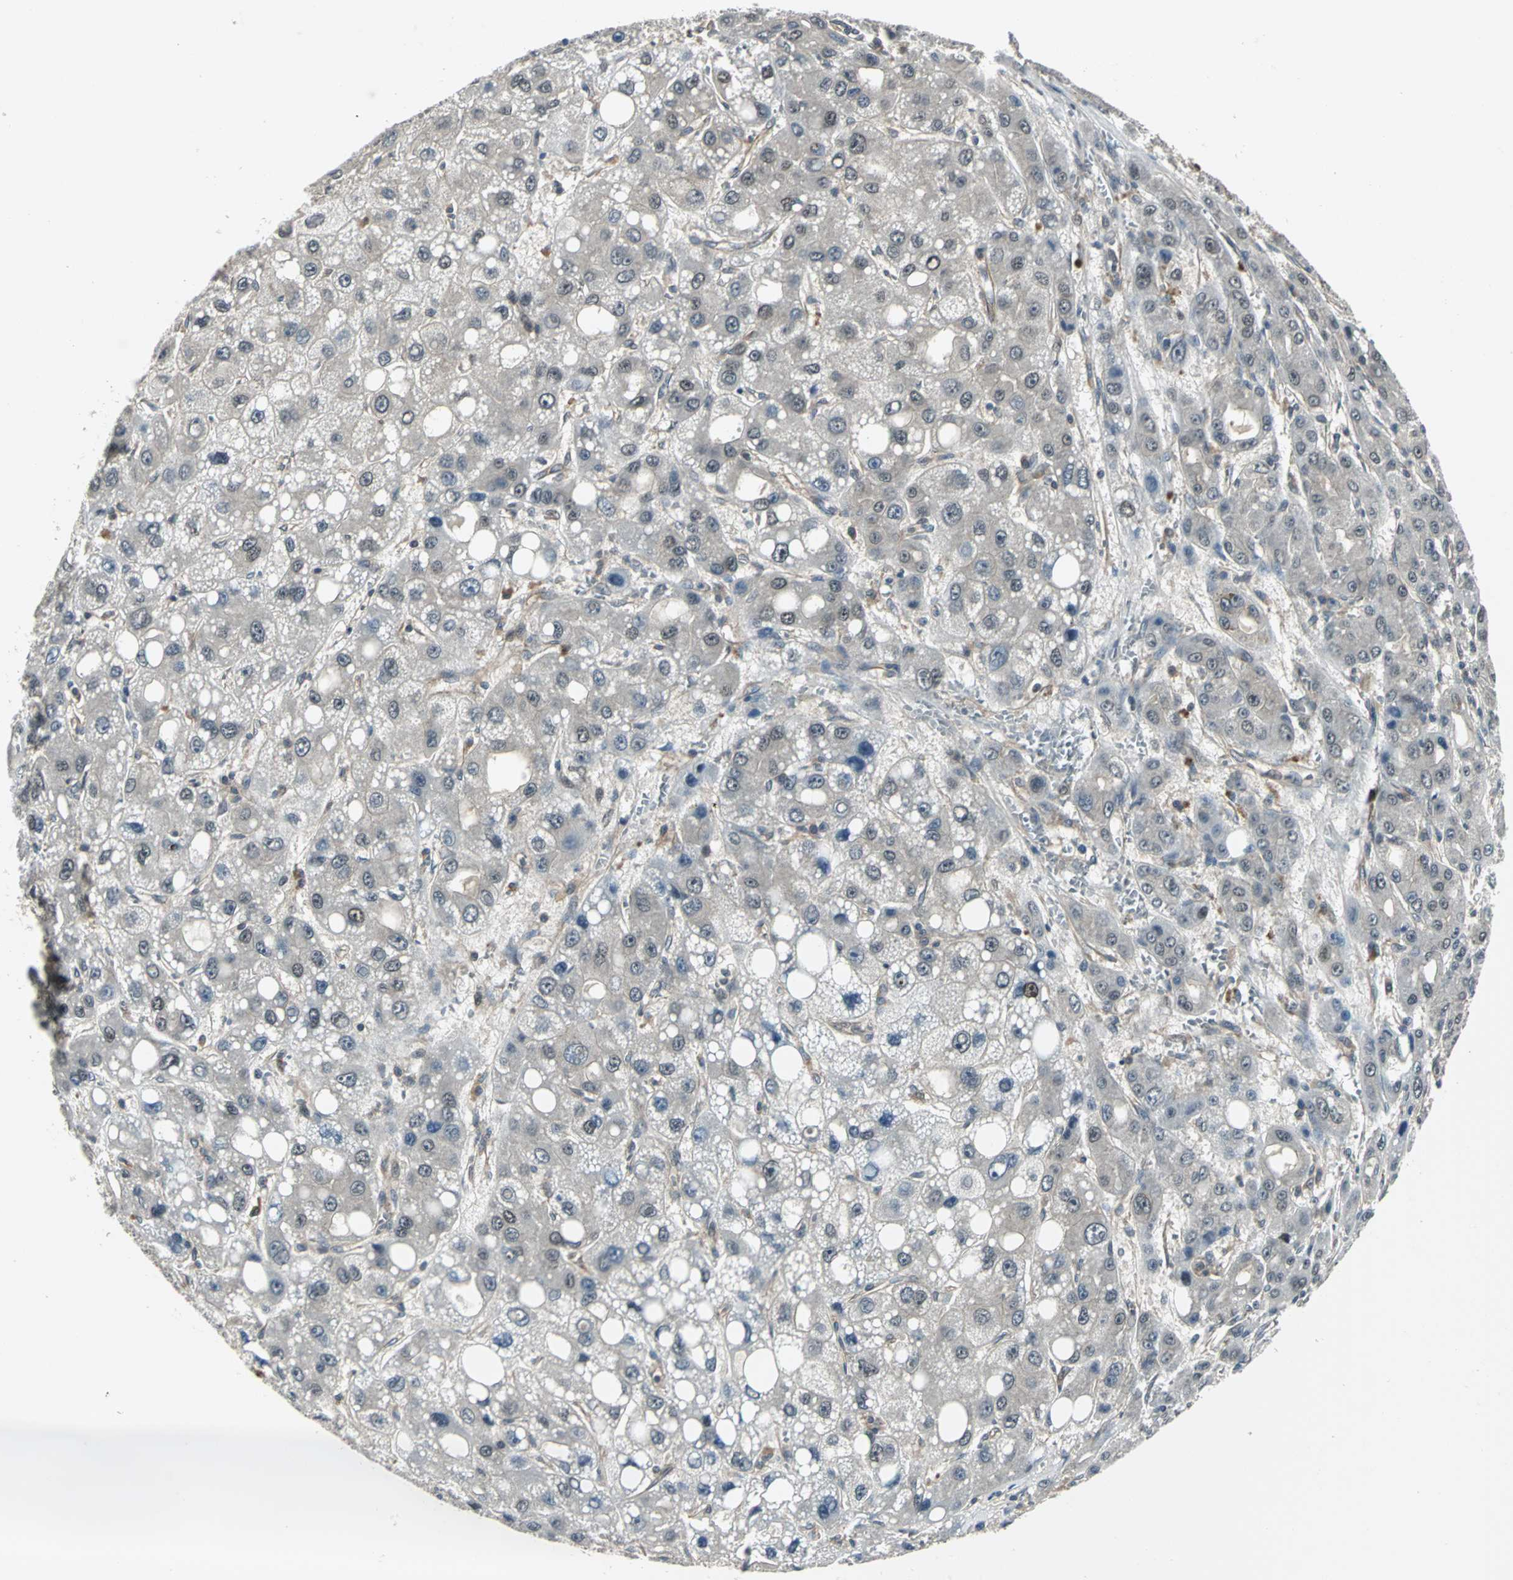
{"staining": {"intensity": "negative", "quantity": "none", "location": "none"}, "tissue": "liver cancer", "cell_type": "Tumor cells", "image_type": "cancer", "snomed": [{"axis": "morphology", "description": "Carcinoma, Hepatocellular, NOS"}, {"axis": "topography", "description": "Liver"}], "caption": "Image shows no significant protein staining in tumor cells of liver hepatocellular carcinoma.", "gene": "PFDN1", "patient": {"sex": "male", "age": 55}}